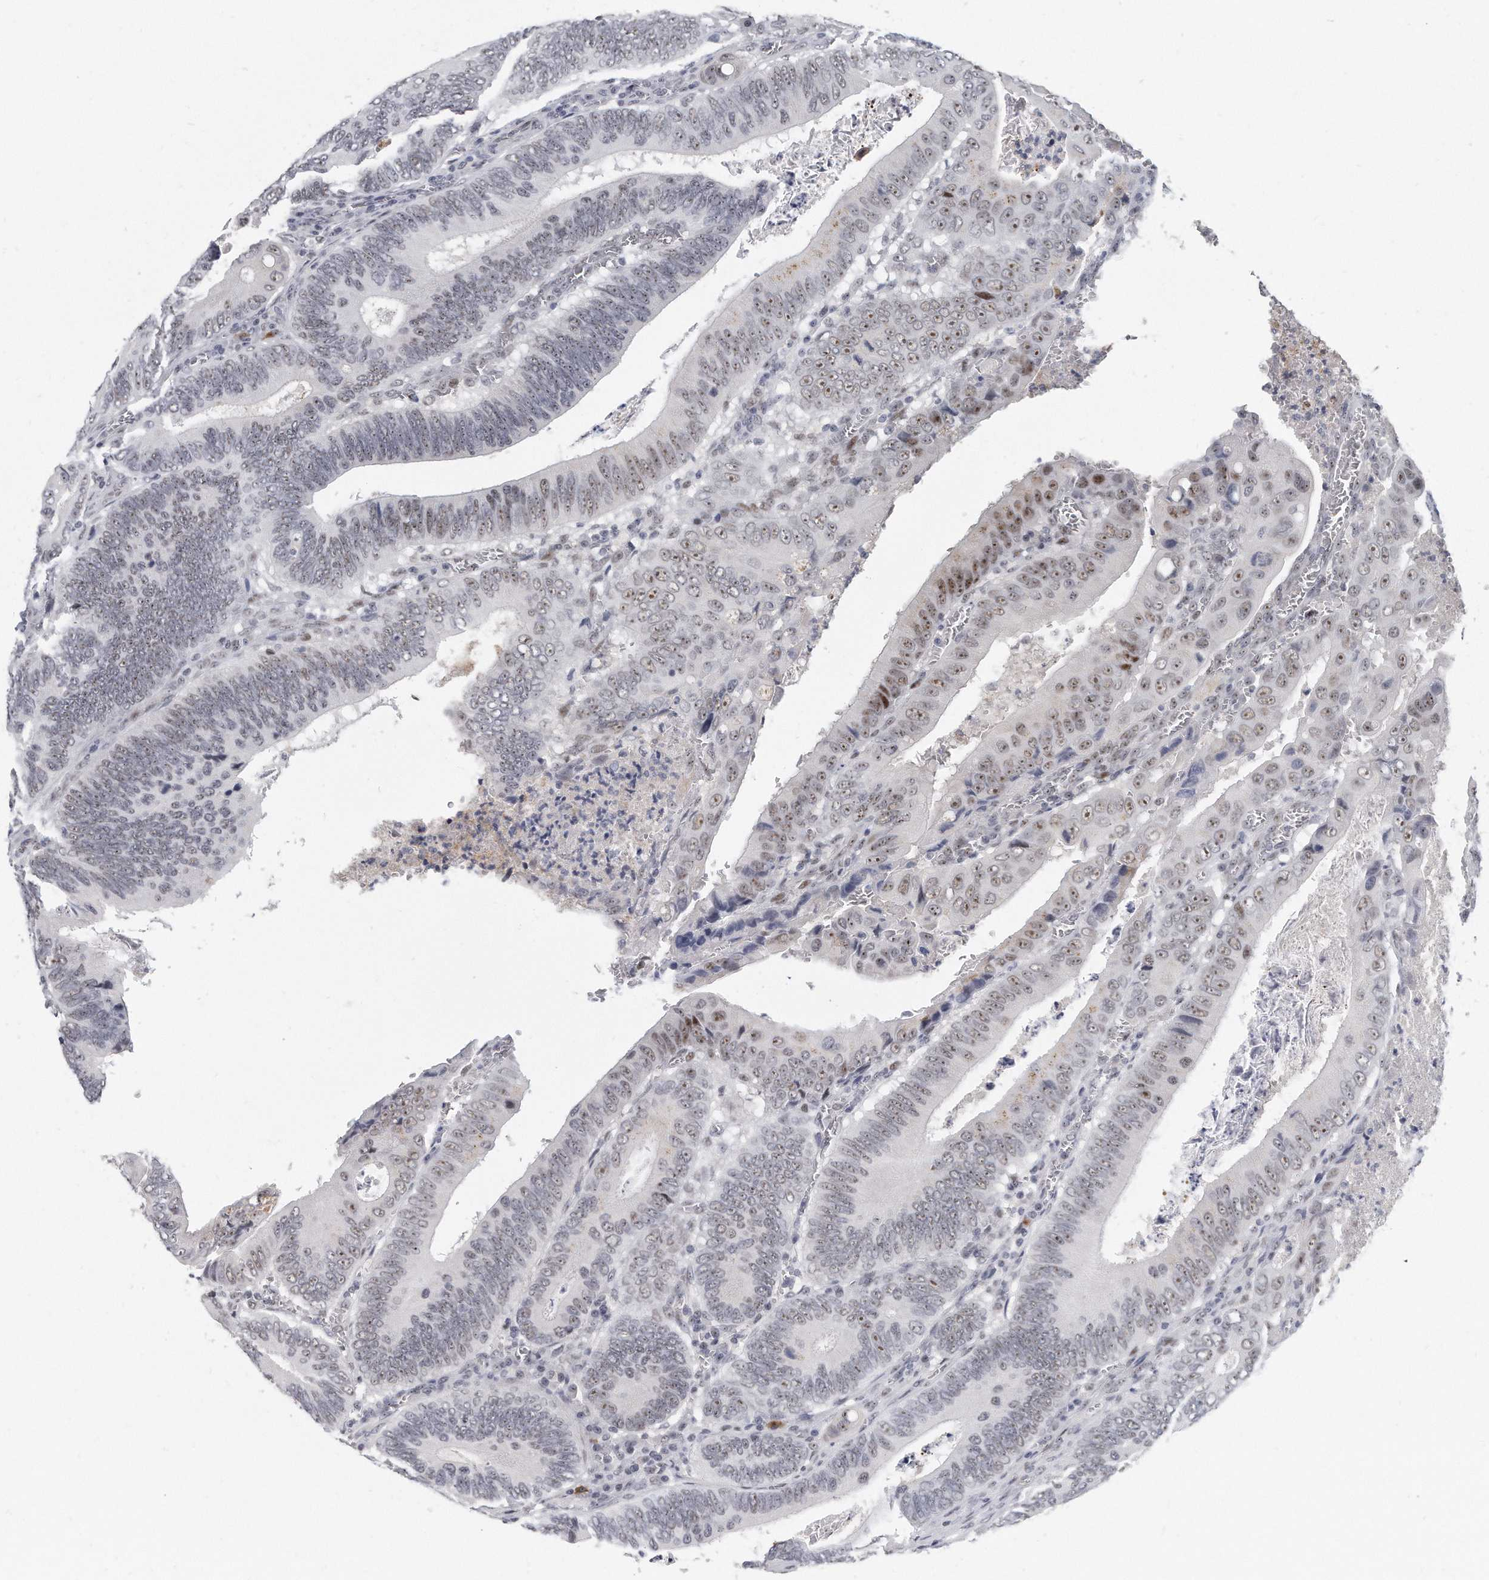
{"staining": {"intensity": "moderate", "quantity": "25%-75%", "location": "nuclear"}, "tissue": "colorectal cancer", "cell_type": "Tumor cells", "image_type": "cancer", "snomed": [{"axis": "morphology", "description": "Inflammation, NOS"}, {"axis": "morphology", "description": "Adenocarcinoma, NOS"}, {"axis": "topography", "description": "Colon"}], "caption": "About 25%-75% of tumor cells in colorectal cancer display moderate nuclear protein expression as visualized by brown immunohistochemical staining.", "gene": "TFCP2L1", "patient": {"sex": "male", "age": 72}}